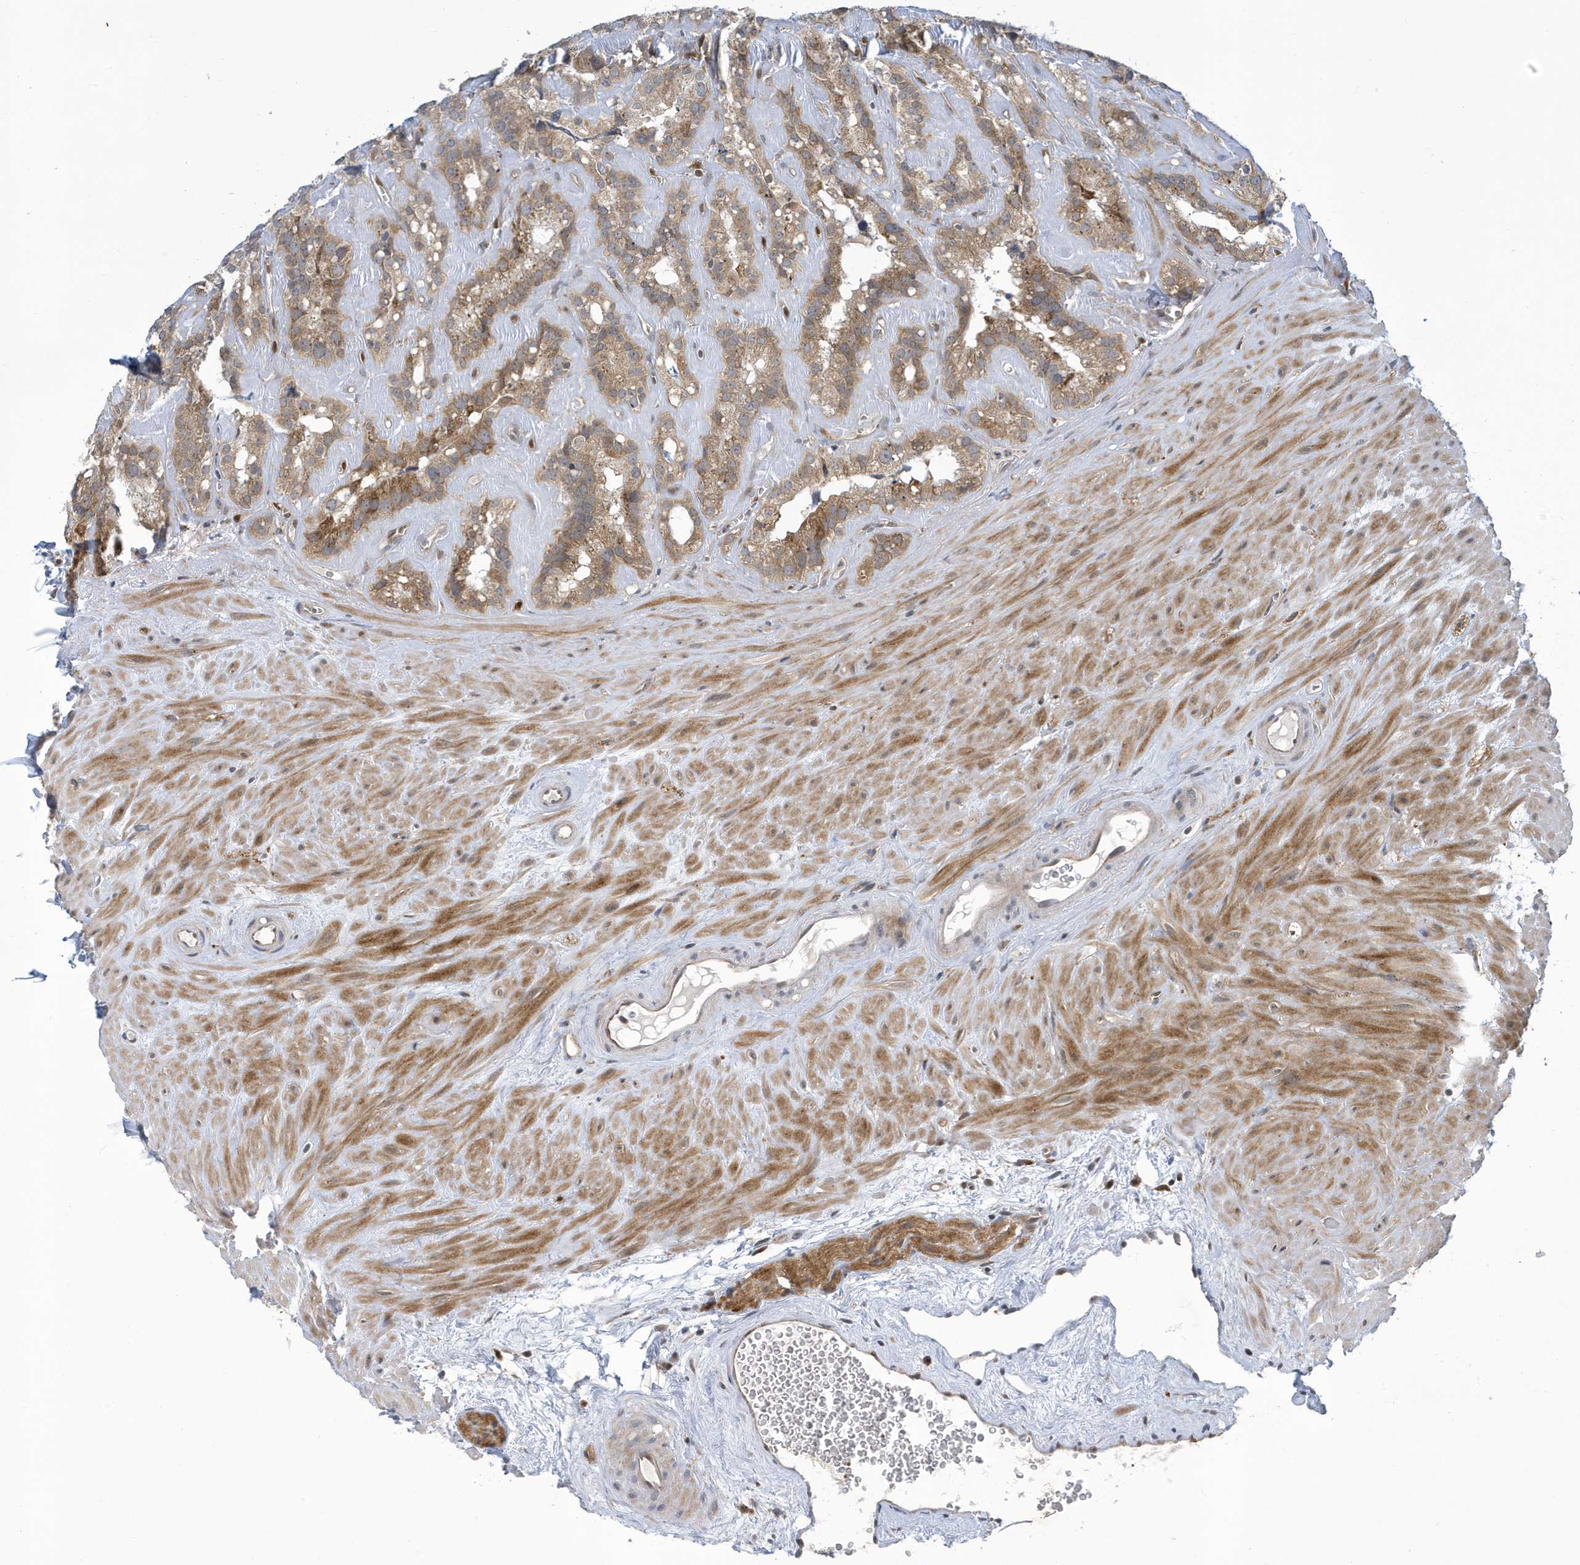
{"staining": {"intensity": "moderate", "quantity": ">75%", "location": "cytoplasmic/membranous"}, "tissue": "seminal vesicle", "cell_type": "Glandular cells", "image_type": "normal", "snomed": [{"axis": "morphology", "description": "Normal tissue, NOS"}, {"axis": "topography", "description": "Prostate"}, {"axis": "topography", "description": "Seminal veicle"}], "caption": "A brown stain shows moderate cytoplasmic/membranous expression of a protein in glandular cells of benign human seminal vesicle.", "gene": "NCOA7", "patient": {"sex": "male", "age": 59}}